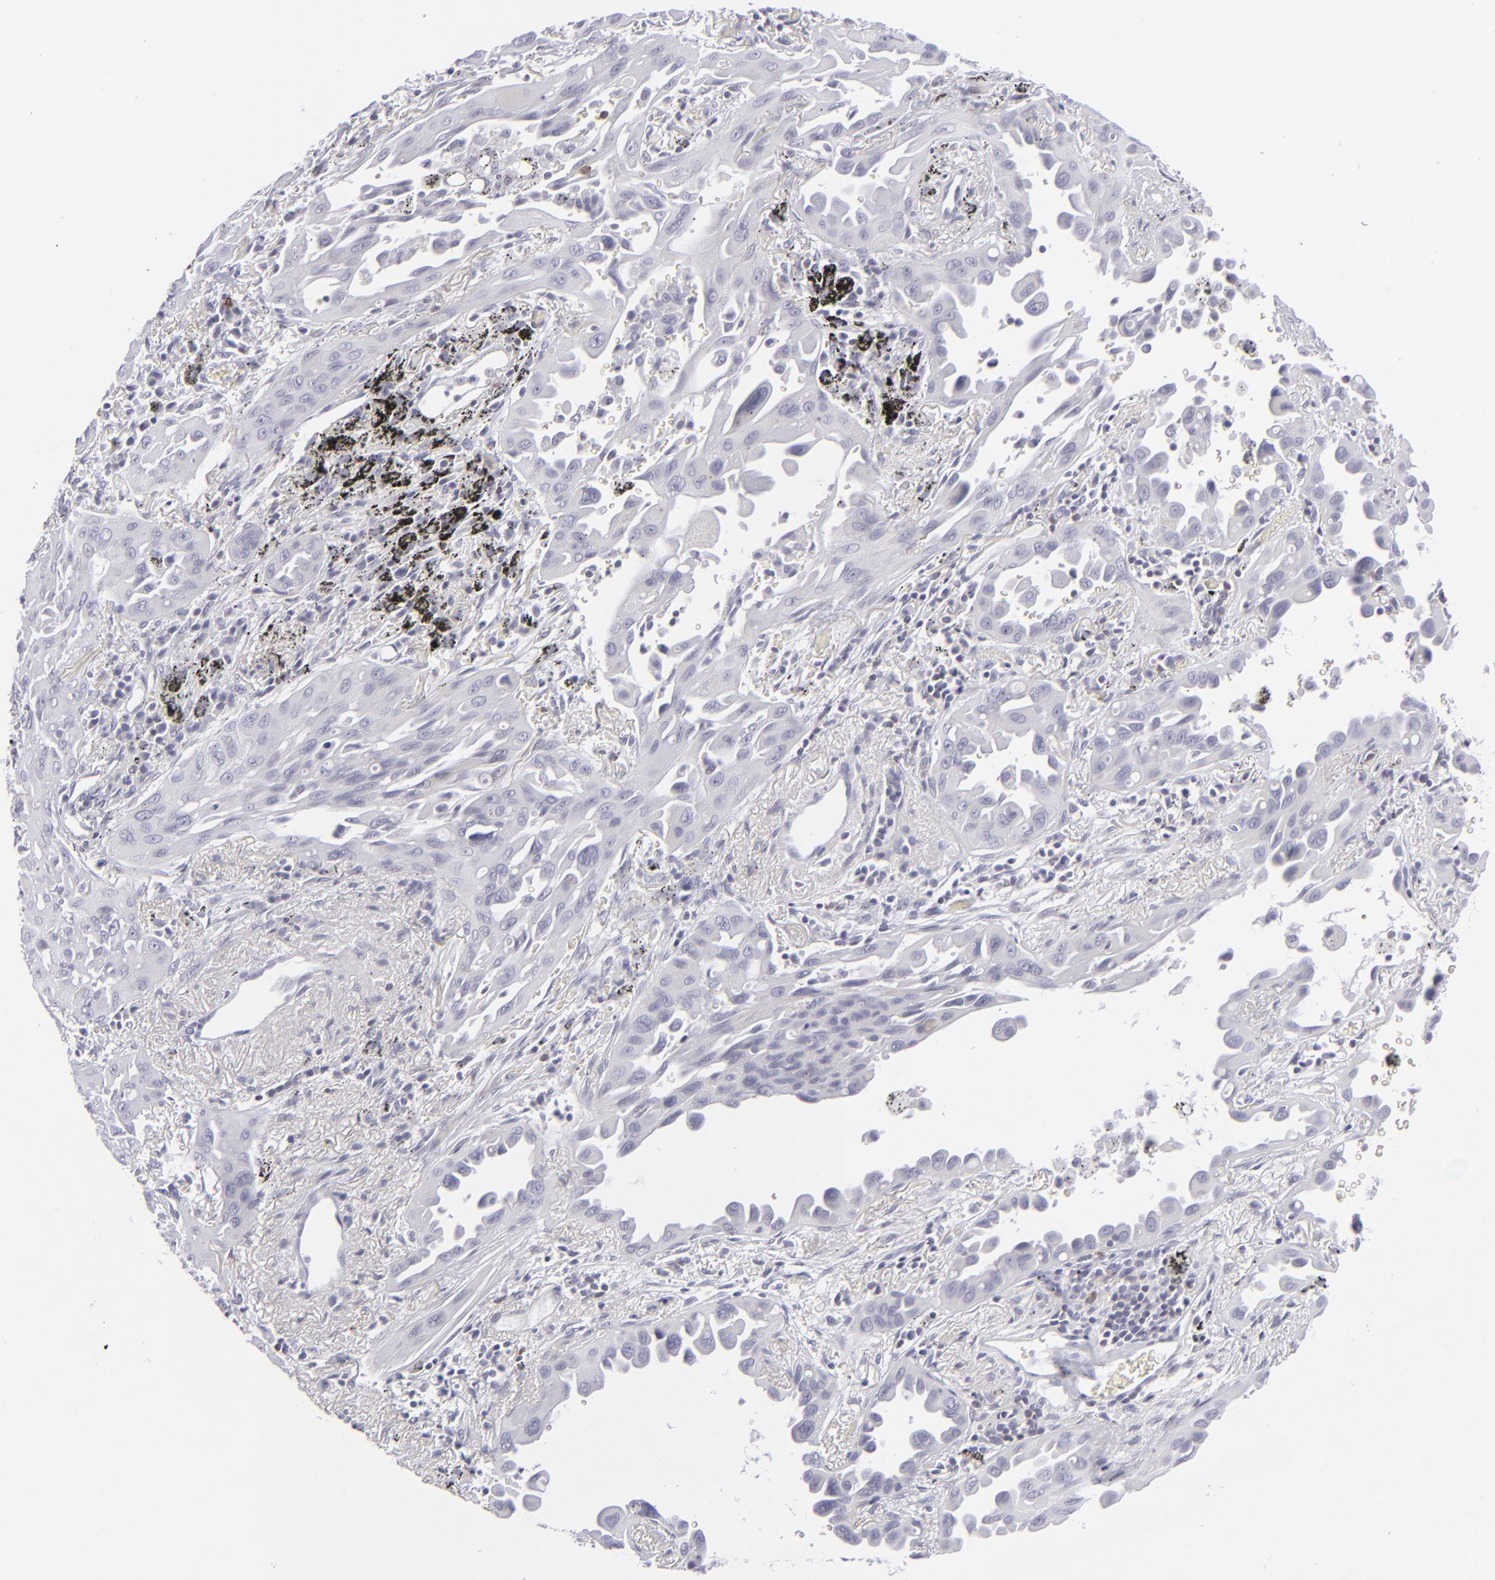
{"staining": {"intensity": "negative", "quantity": "none", "location": "none"}, "tissue": "lung cancer", "cell_type": "Tumor cells", "image_type": "cancer", "snomed": [{"axis": "morphology", "description": "Adenocarcinoma, NOS"}, {"axis": "topography", "description": "Lung"}], "caption": "Lung cancer was stained to show a protein in brown. There is no significant expression in tumor cells.", "gene": "CD7", "patient": {"sex": "male", "age": 68}}